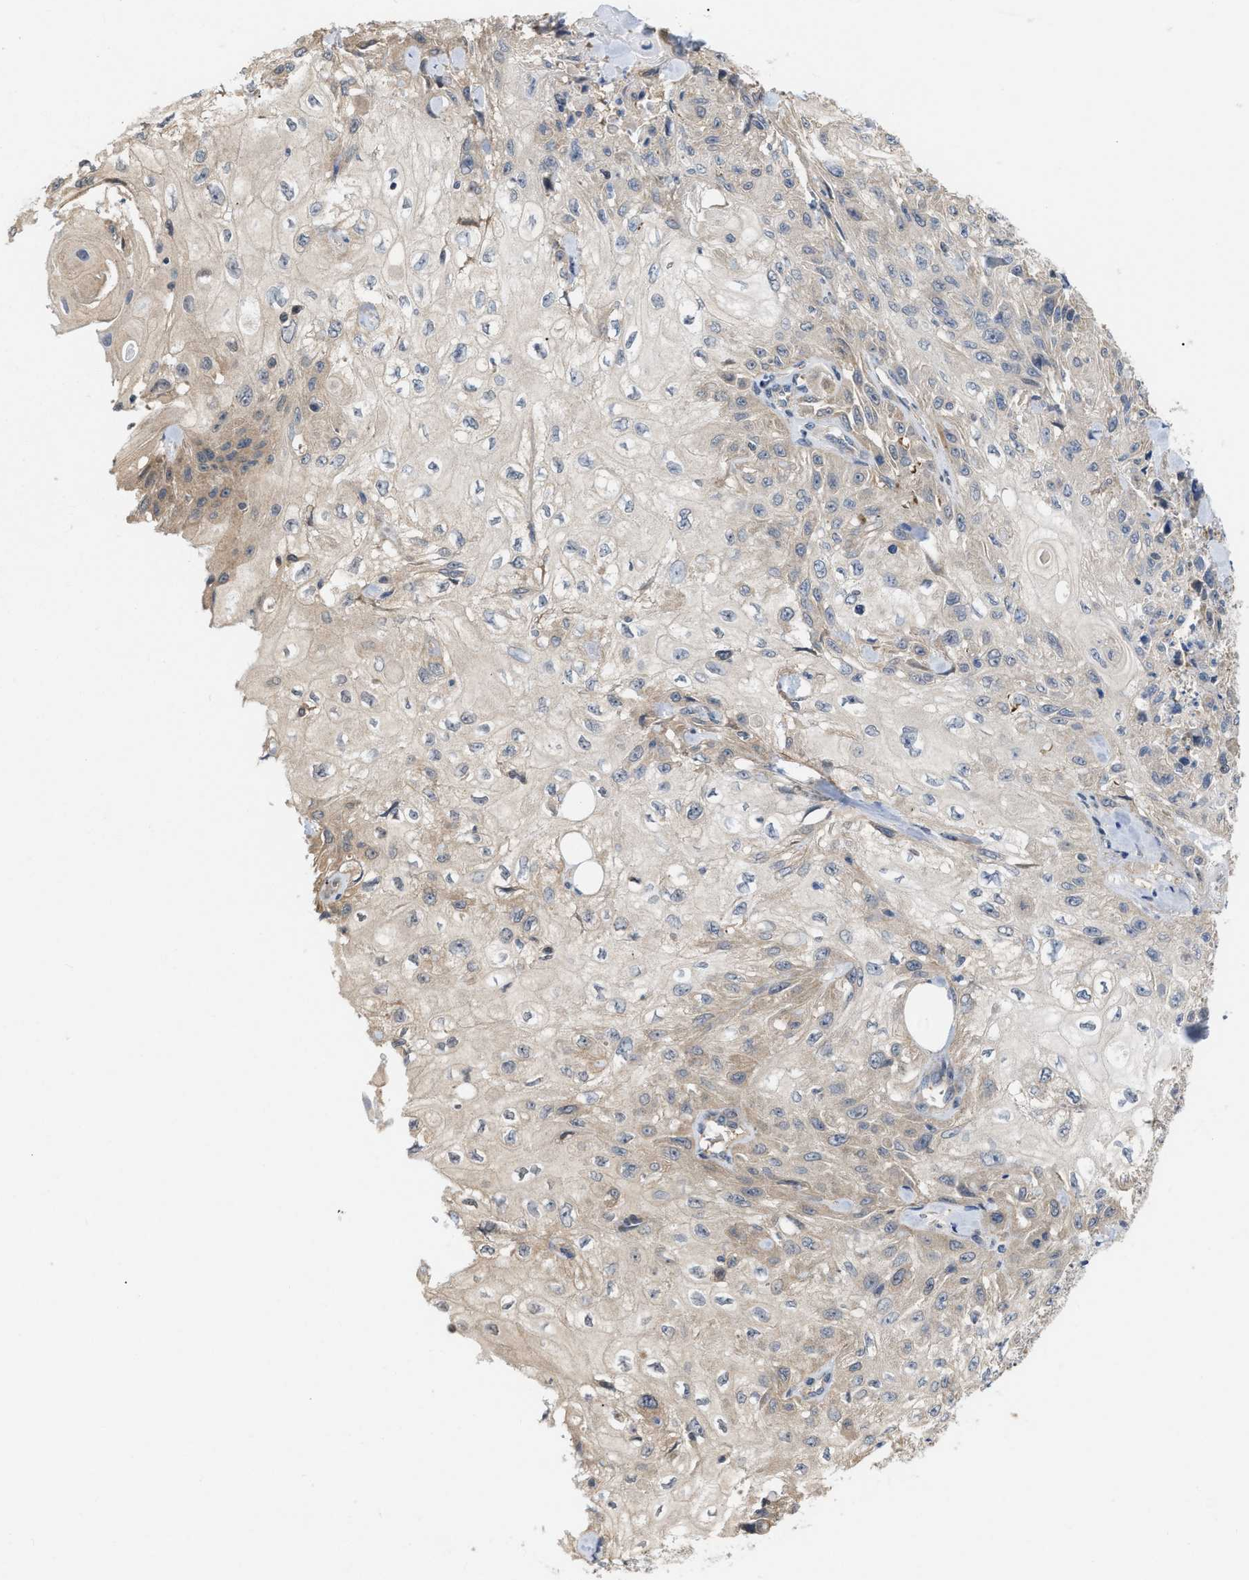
{"staining": {"intensity": "weak", "quantity": ">75%", "location": "cytoplasmic/membranous"}, "tissue": "skin cancer", "cell_type": "Tumor cells", "image_type": "cancer", "snomed": [{"axis": "morphology", "description": "Squamous cell carcinoma, NOS"}, {"axis": "morphology", "description": "Squamous cell carcinoma, metastatic, NOS"}, {"axis": "topography", "description": "Skin"}, {"axis": "topography", "description": "Lymph node"}], "caption": "Immunohistochemical staining of human skin metastatic squamous cell carcinoma shows weak cytoplasmic/membranous protein expression in approximately >75% of tumor cells.", "gene": "CSNK1A1", "patient": {"sex": "male", "age": 75}}